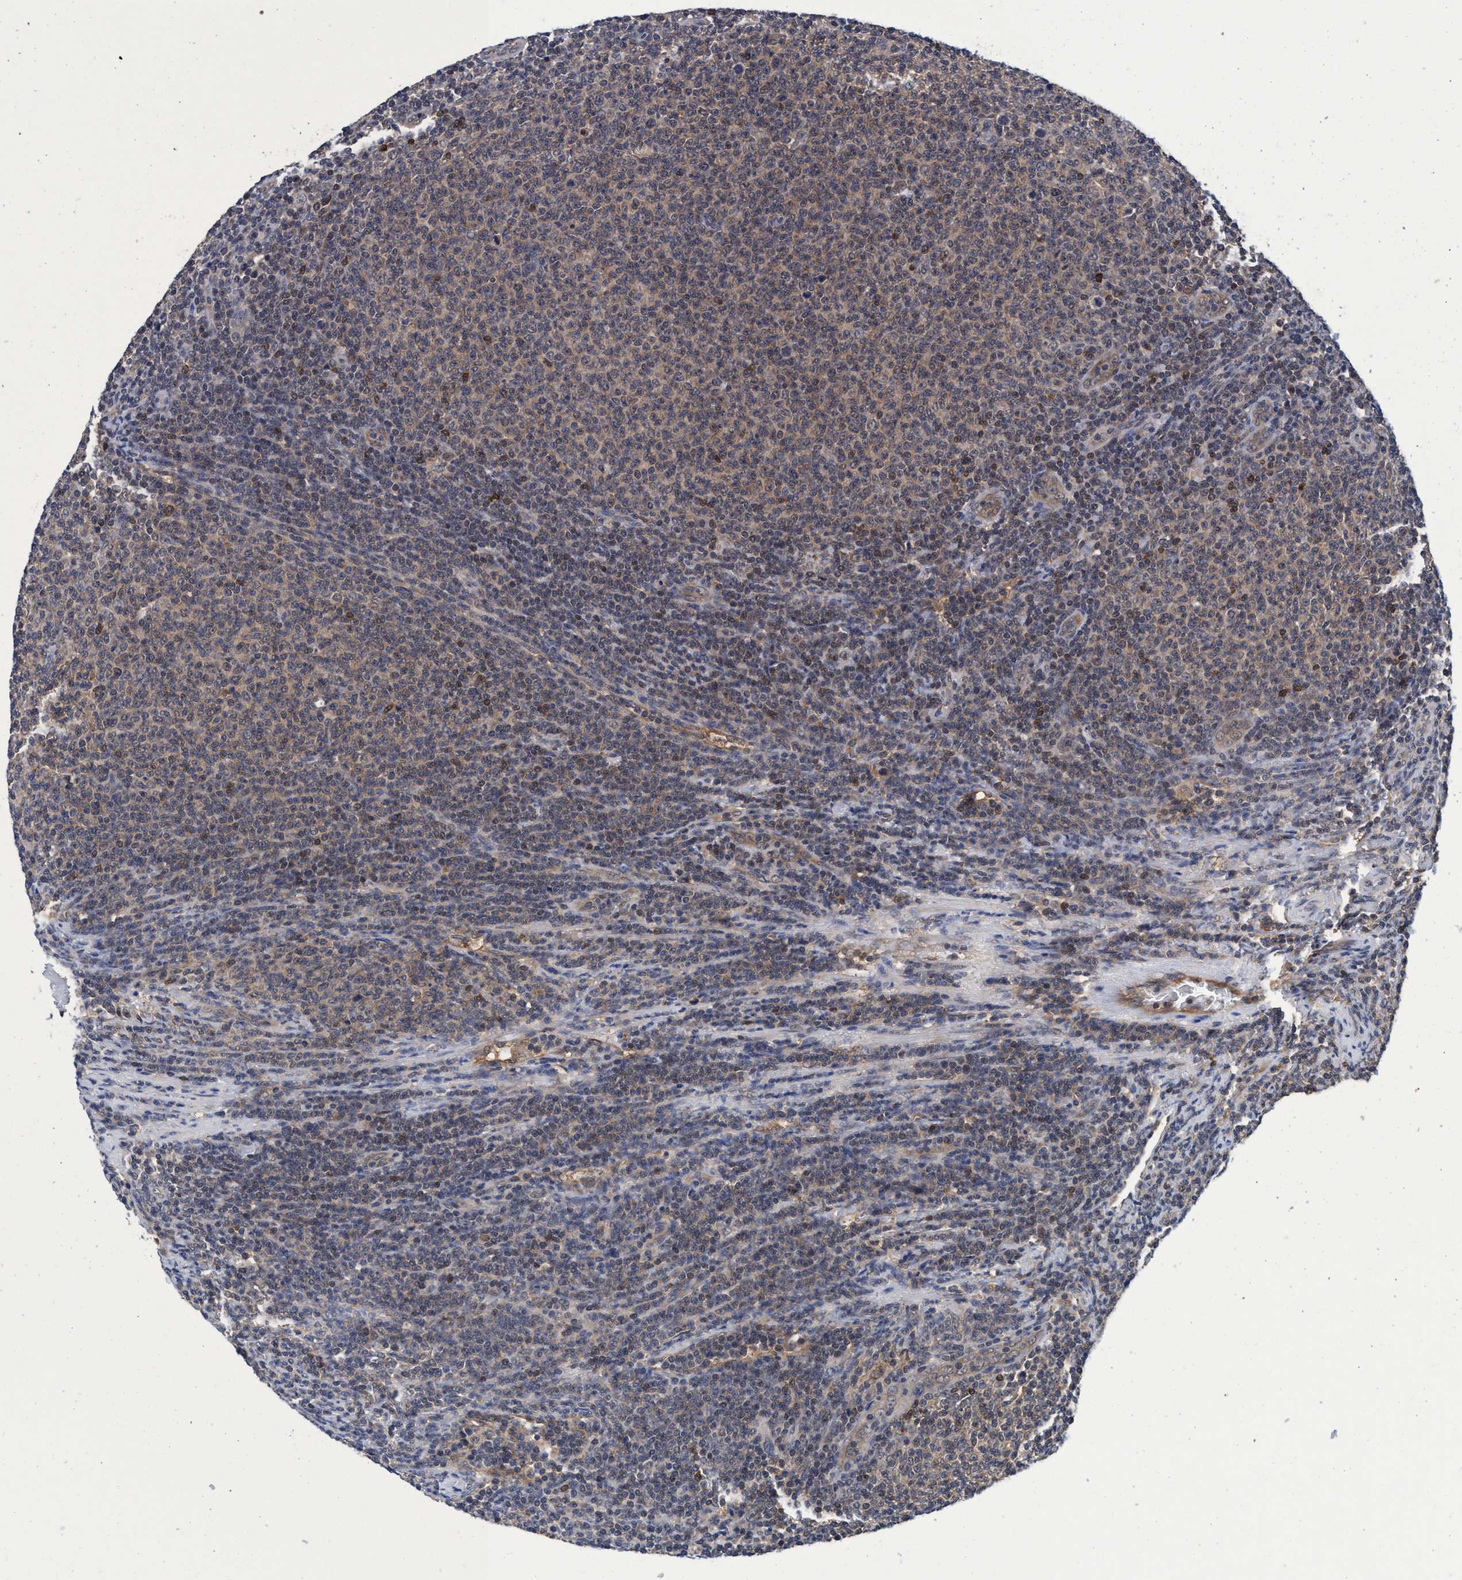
{"staining": {"intensity": "weak", "quantity": ">75%", "location": "cytoplasmic/membranous"}, "tissue": "lymphoma", "cell_type": "Tumor cells", "image_type": "cancer", "snomed": [{"axis": "morphology", "description": "Malignant lymphoma, non-Hodgkin's type, Low grade"}, {"axis": "topography", "description": "Lymph node"}], "caption": "Human lymphoma stained with a protein marker reveals weak staining in tumor cells.", "gene": "PSMD12", "patient": {"sex": "male", "age": 66}}